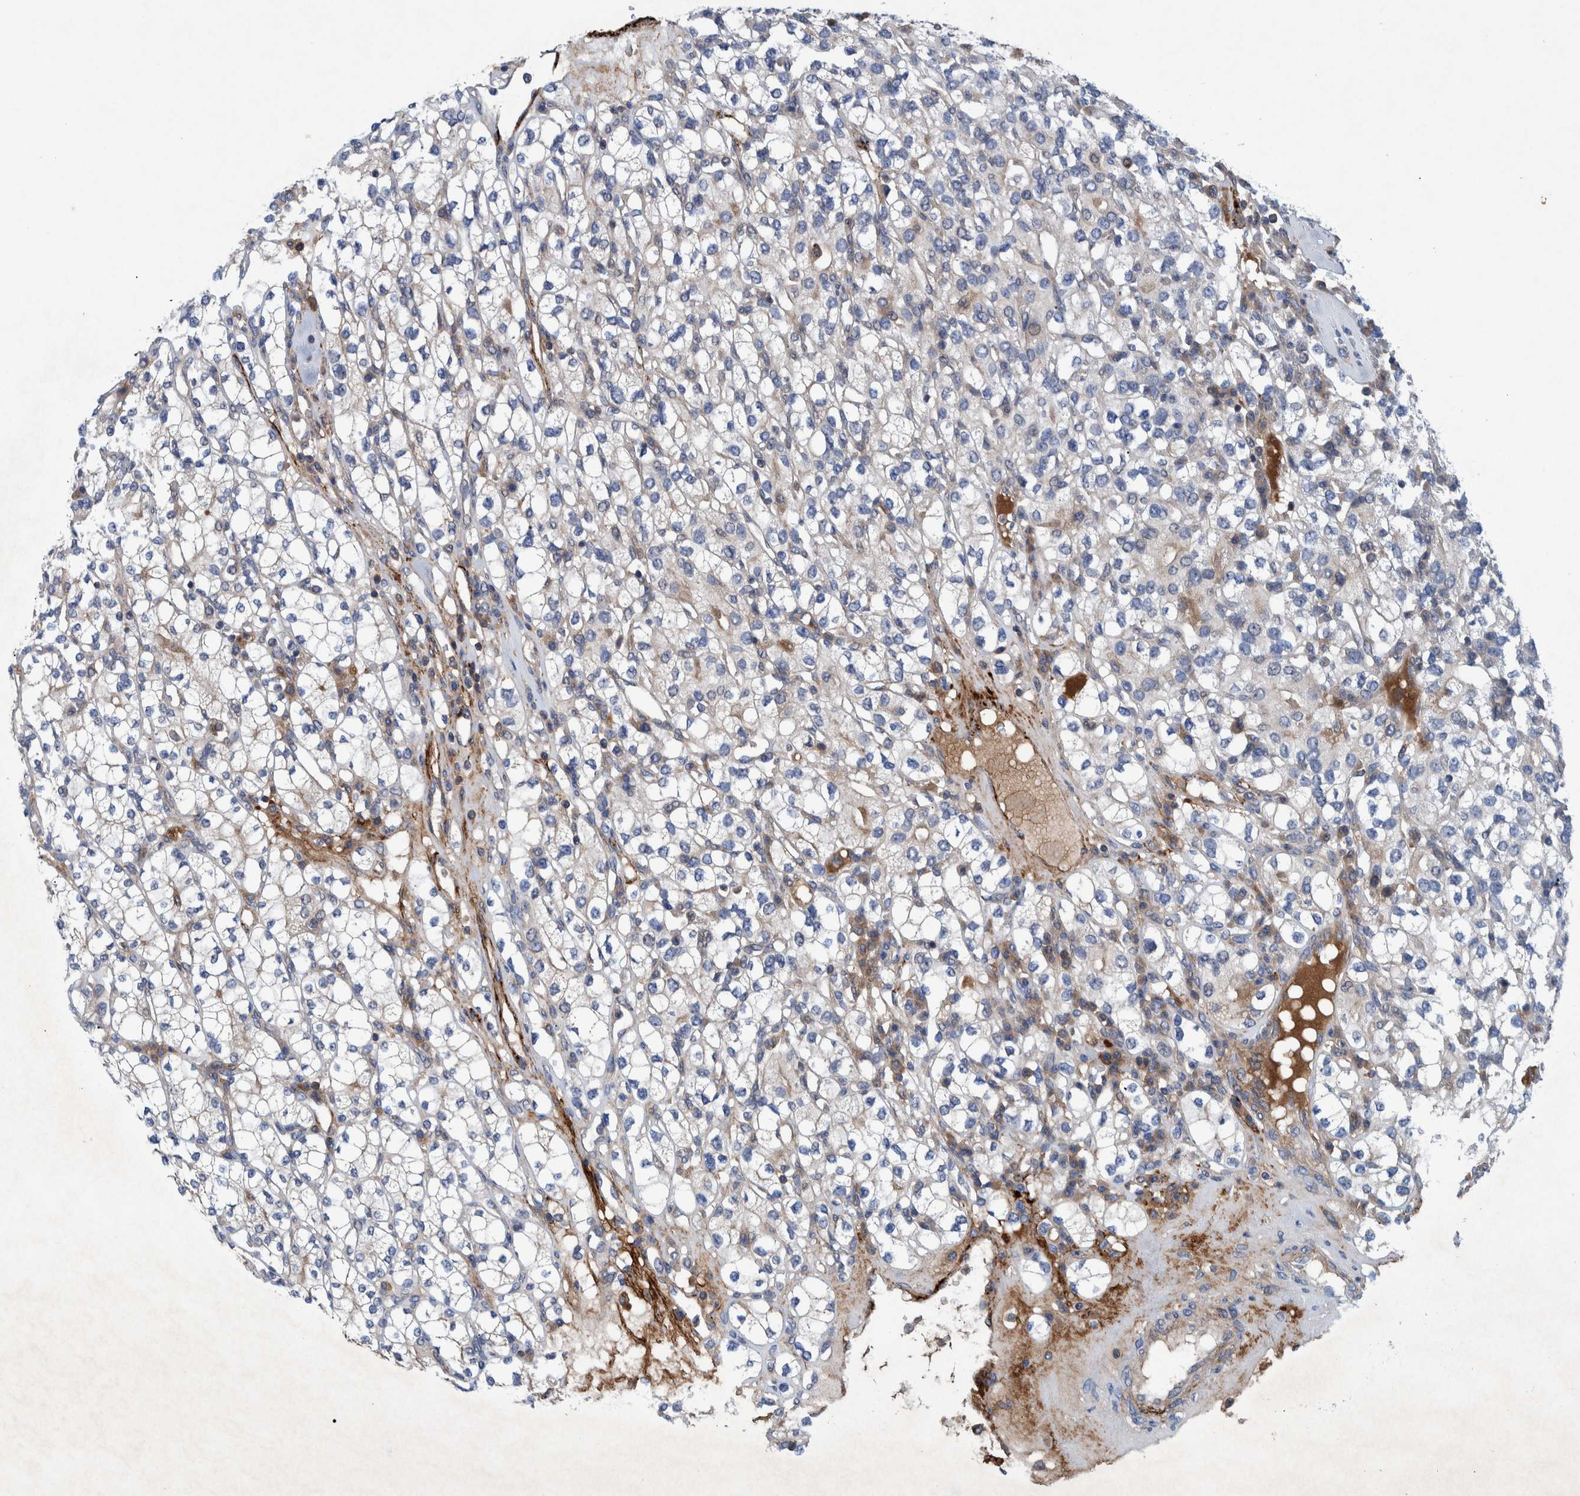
{"staining": {"intensity": "negative", "quantity": "none", "location": "none"}, "tissue": "renal cancer", "cell_type": "Tumor cells", "image_type": "cancer", "snomed": [{"axis": "morphology", "description": "Adenocarcinoma, NOS"}, {"axis": "topography", "description": "Kidney"}], "caption": "The photomicrograph reveals no significant staining in tumor cells of adenocarcinoma (renal).", "gene": "ITIH3", "patient": {"sex": "male", "age": 77}}